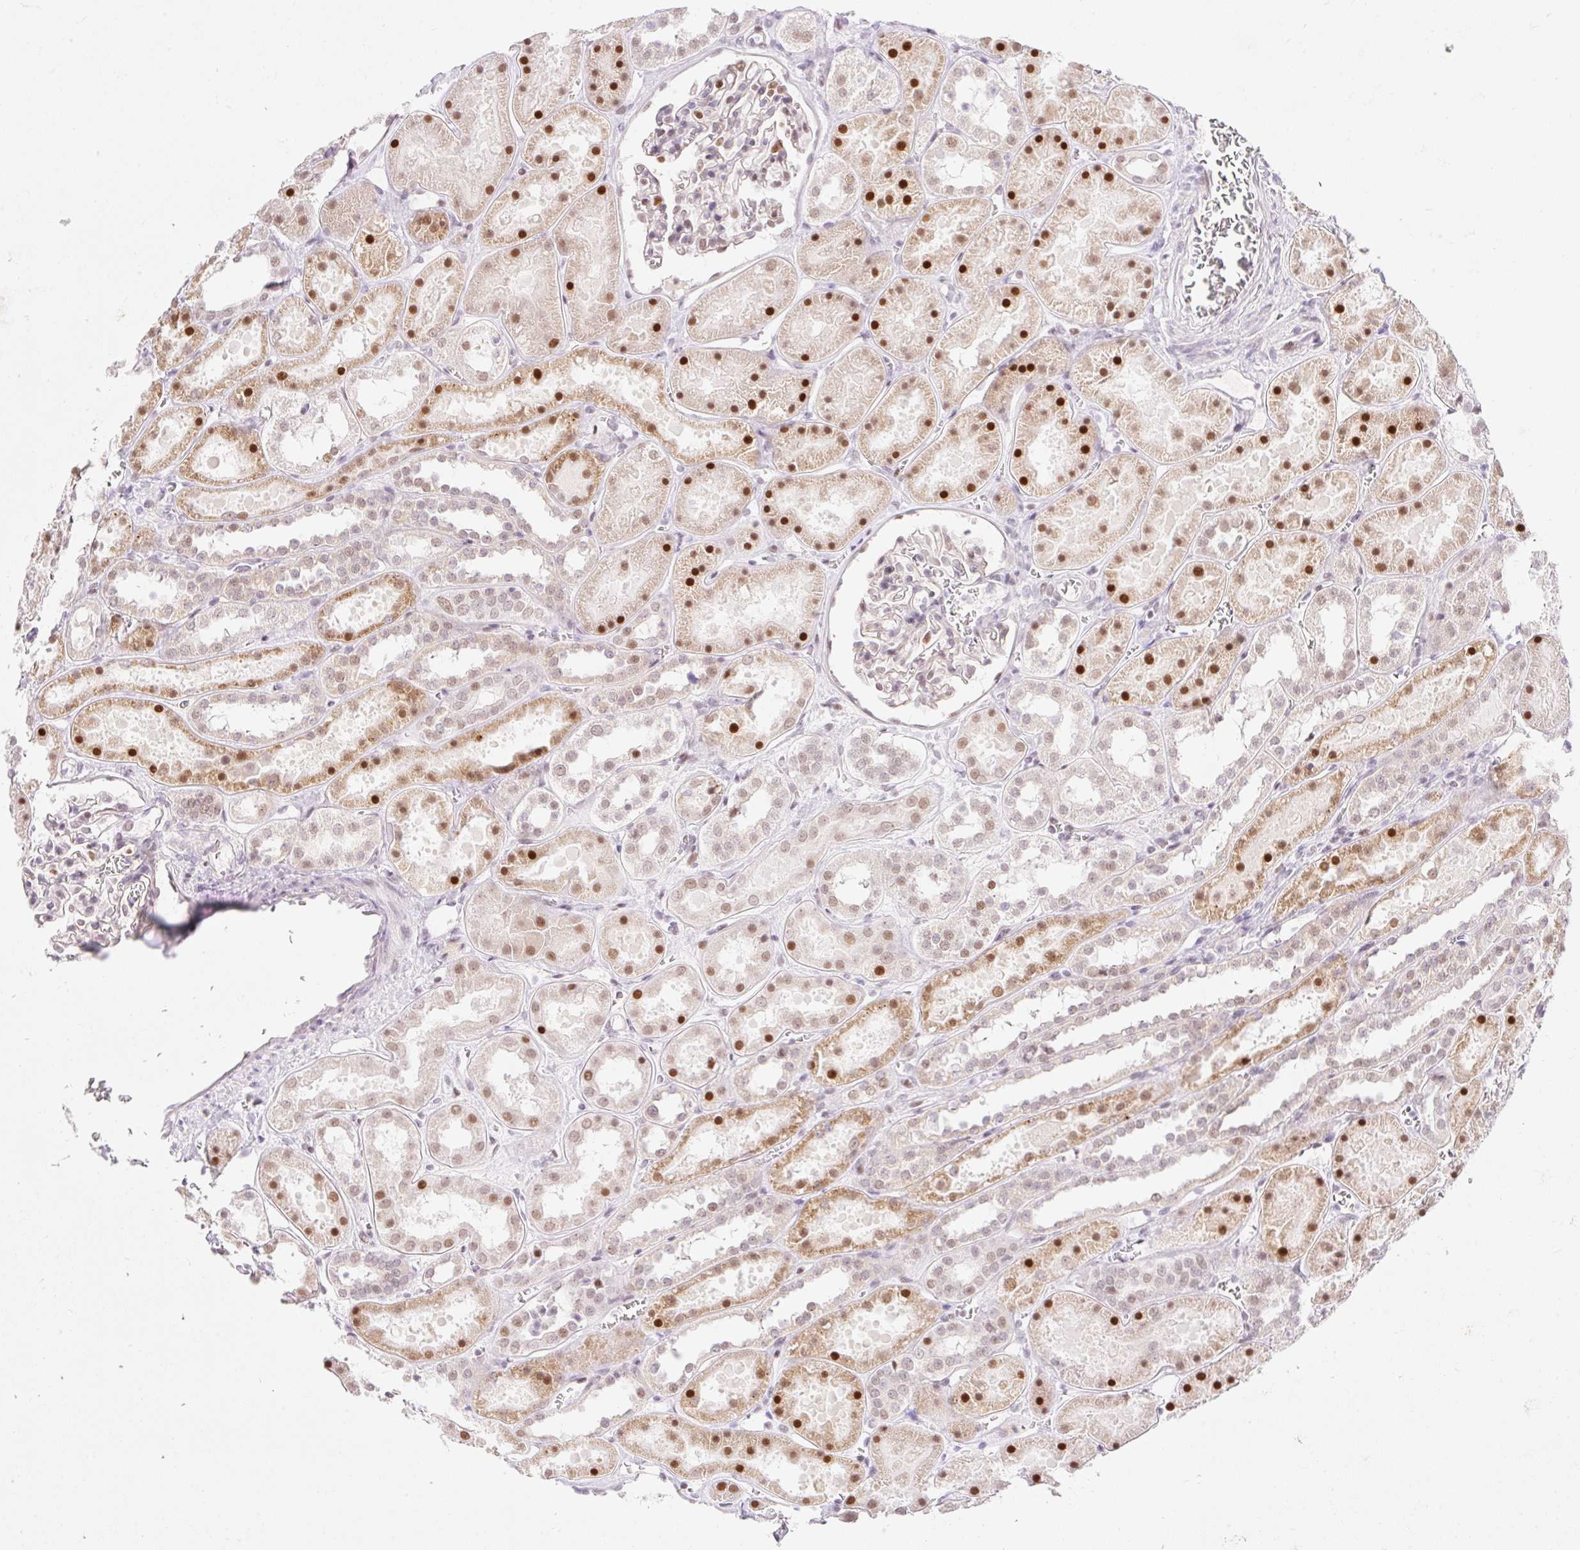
{"staining": {"intensity": "moderate", "quantity": "<25%", "location": "nuclear"}, "tissue": "kidney", "cell_type": "Cells in glomeruli", "image_type": "normal", "snomed": [{"axis": "morphology", "description": "Normal tissue, NOS"}, {"axis": "topography", "description": "Kidney"}], "caption": "Immunohistochemistry micrograph of benign kidney: kidney stained using immunohistochemistry reveals low levels of moderate protein expression localized specifically in the nuclear of cells in glomeruli, appearing as a nuclear brown color.", "gene": "H2BW1", "patient": {"sex": "female", "age": 41}}